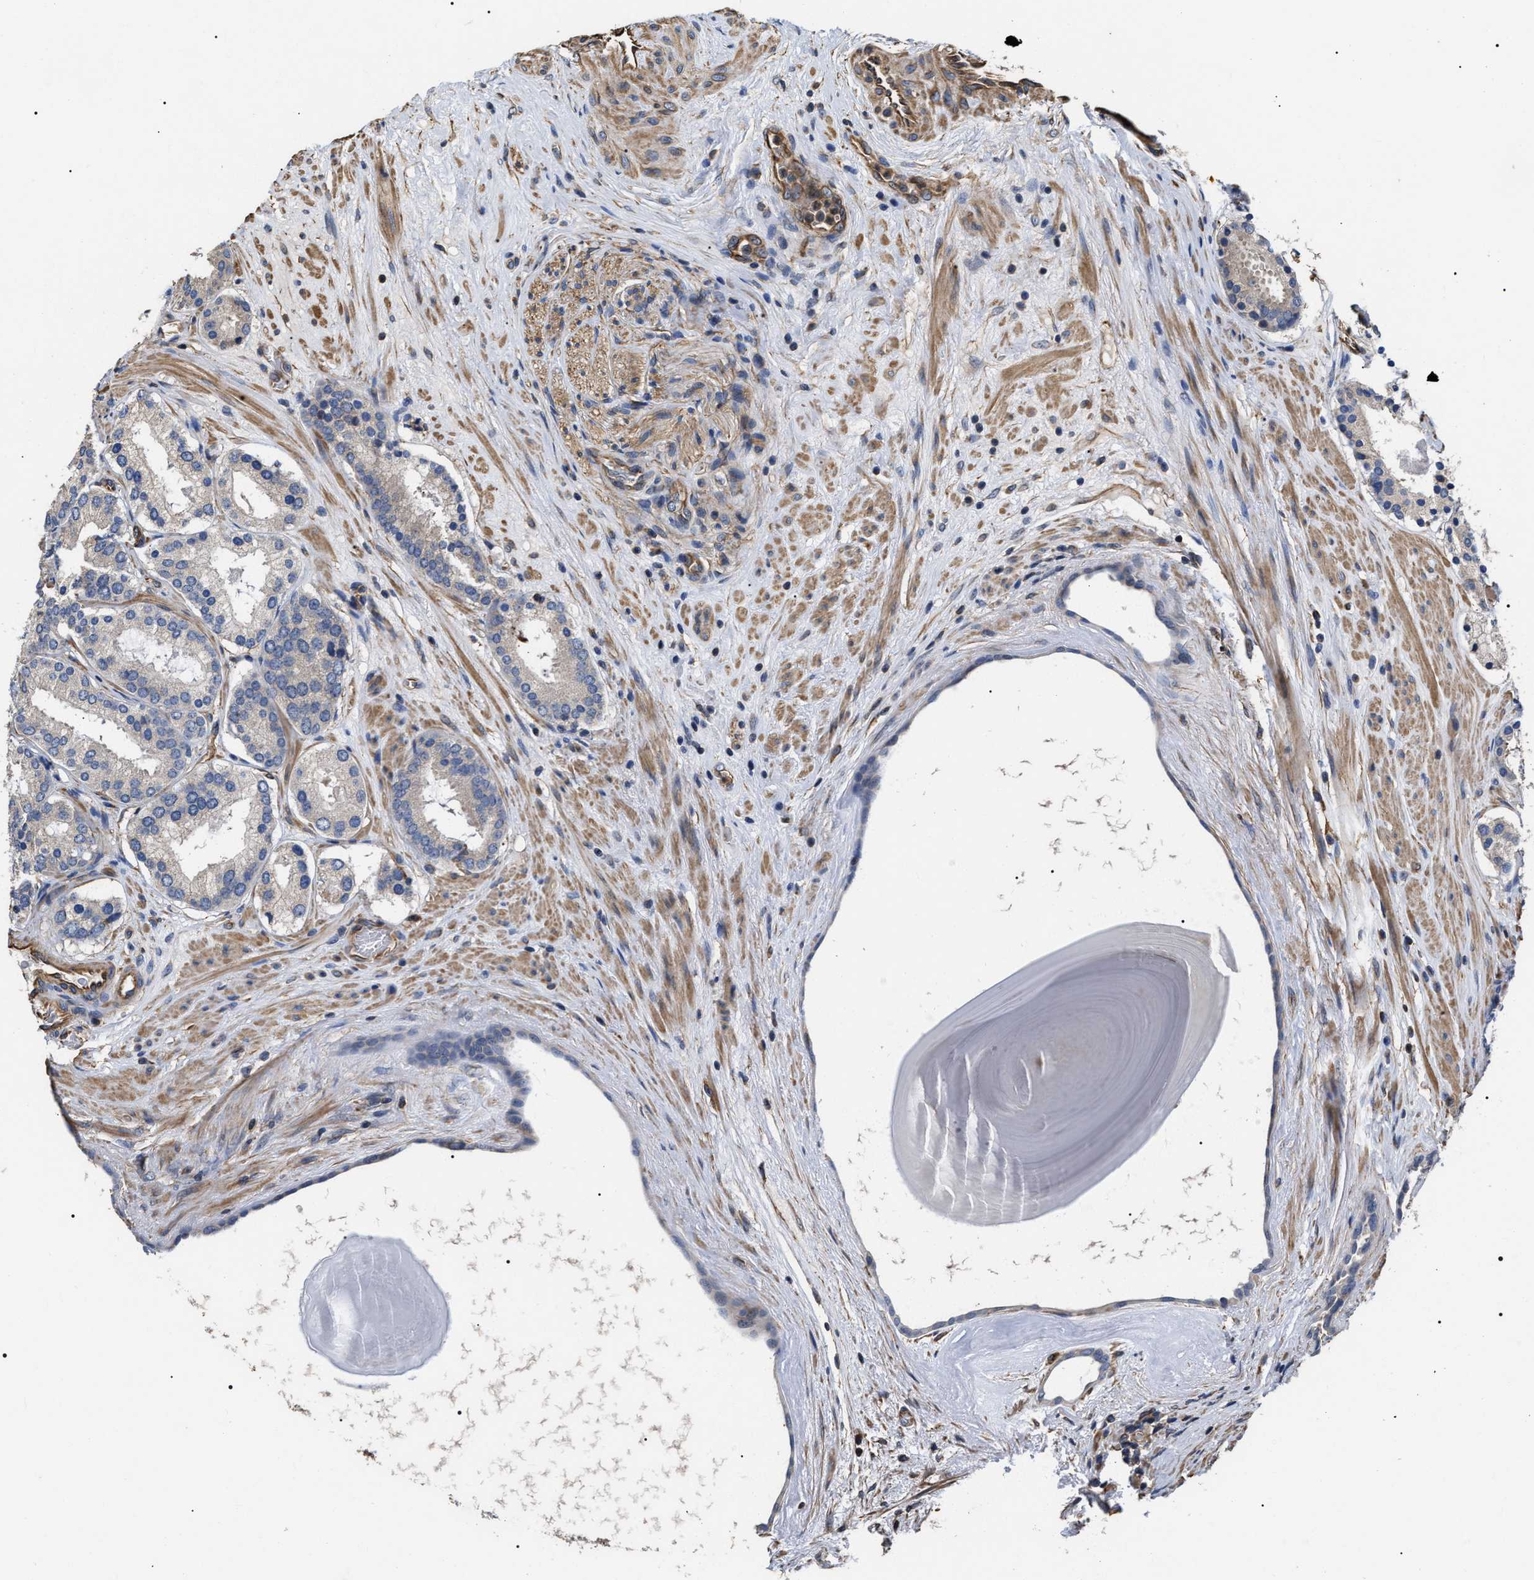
{"staining": {"intensity": "negative", "quantity": "none", "location": "none"}, "tissue": "prostate cancer", "cell_type": "Tumor cells", "image_type": "cancer", "snomed": [{"axis": "morphology", "description": "Adenocarcinoma, Low grade"}, {"axis": "topography", "description": "Prostate"}], "caption": "This histopathology image is of prostate low-grade adenocarcinoma stained with immunohistochemistry to label a protein in brown with the nuclei are counter-stained blue. There is no expression in tumor cells. (DAB immunohistochemistry (IHC), high magnification).", "gene": "TSPAN33", "patient": {"sex": "male", "age": 69}}